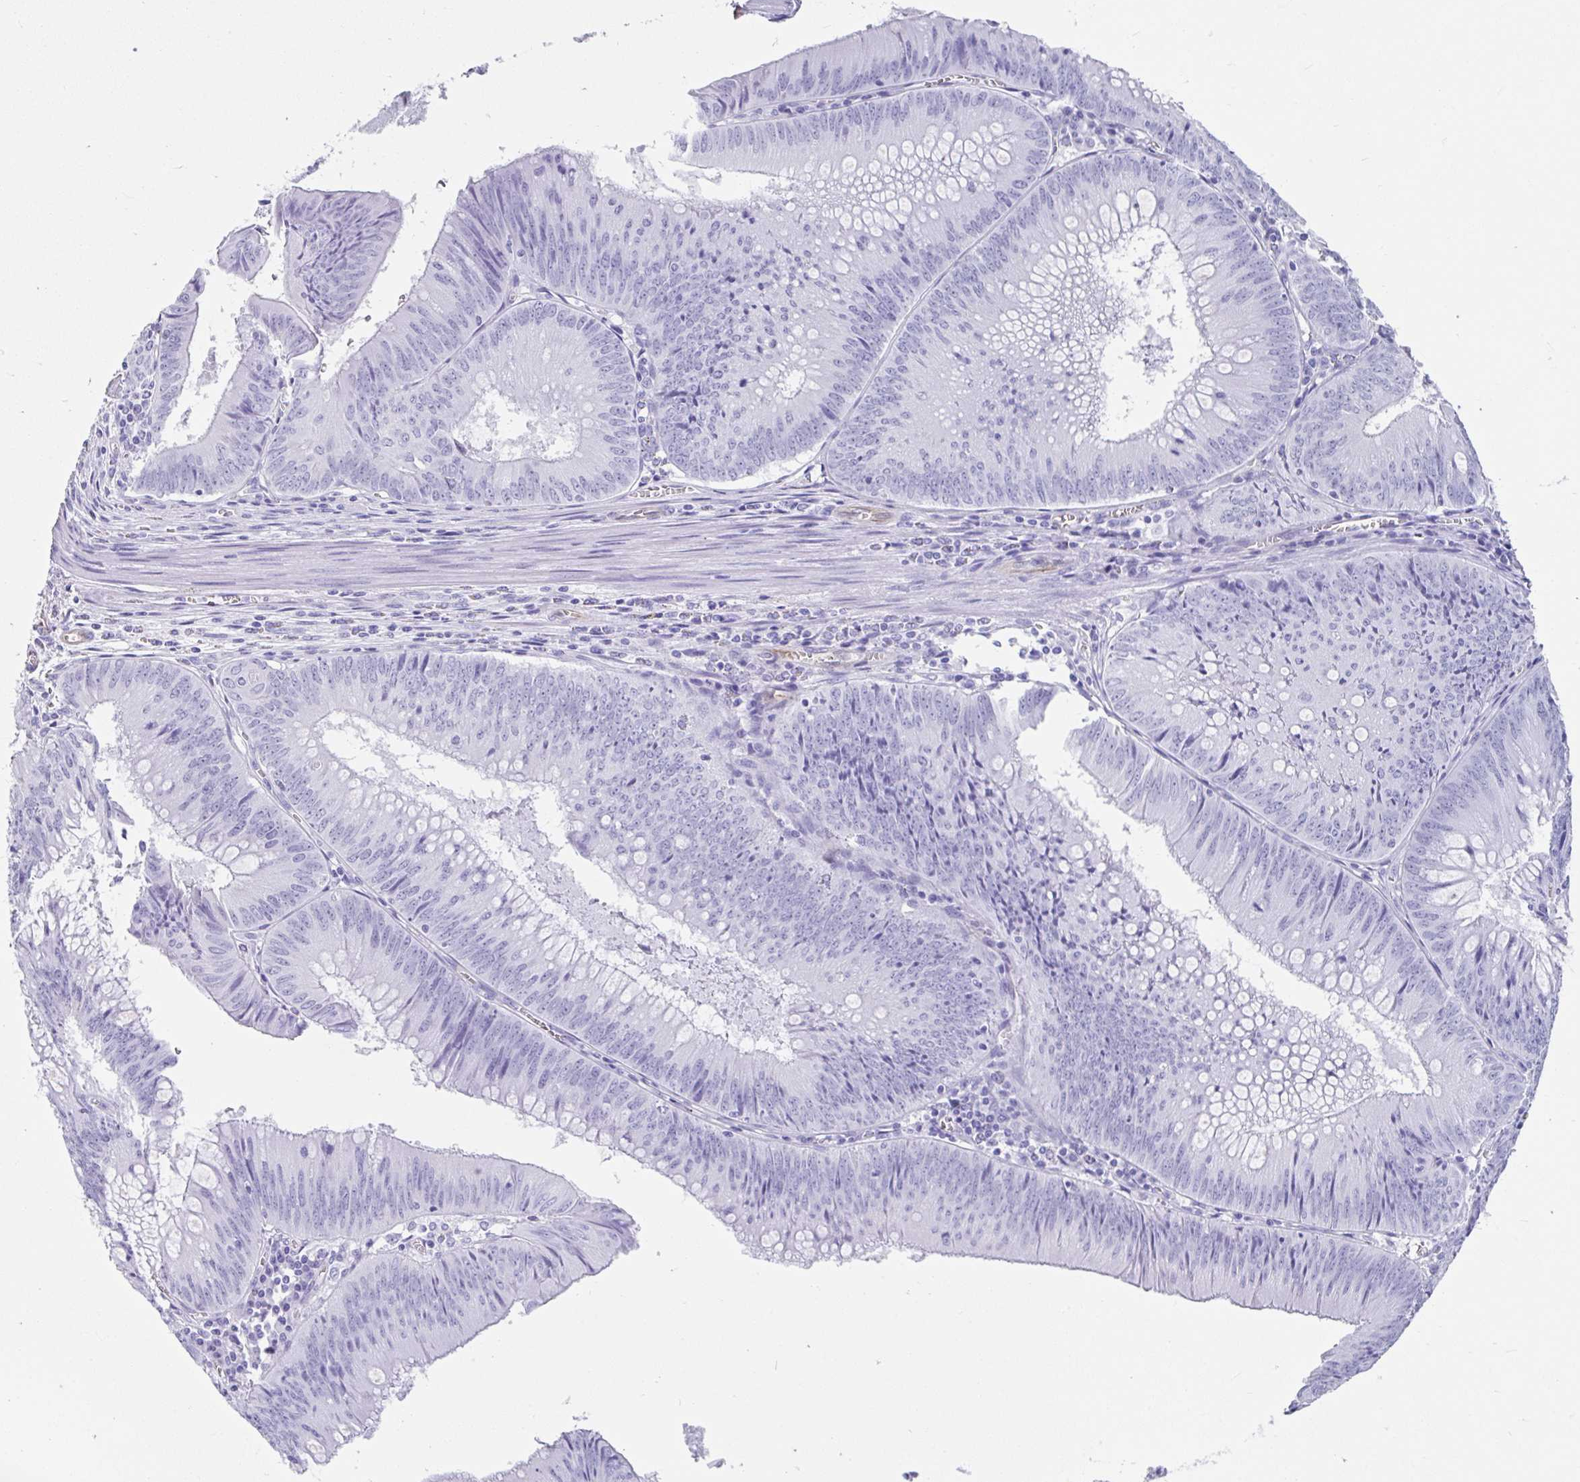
{"staining": {"intensity": "negative", "quantity": "none", "location": "none"}, "tissue": "colorectal cancer", "cell_type": "Tumor cells", "image_type": "cancer", "snomed": [{"axis": "morphology", "description": "Adenocarcinoma, NOS"}, {"axis": "topography", "description": "Rectum"}], "caption": "The micrograph displays no significant staining in tumor cells of colorectal adenocarcinoma. (DAB immunohistochemistry with hematoxylin counter stain).", "gene": "FAM107A", "patient": {"sex": "female", "age": 72}}